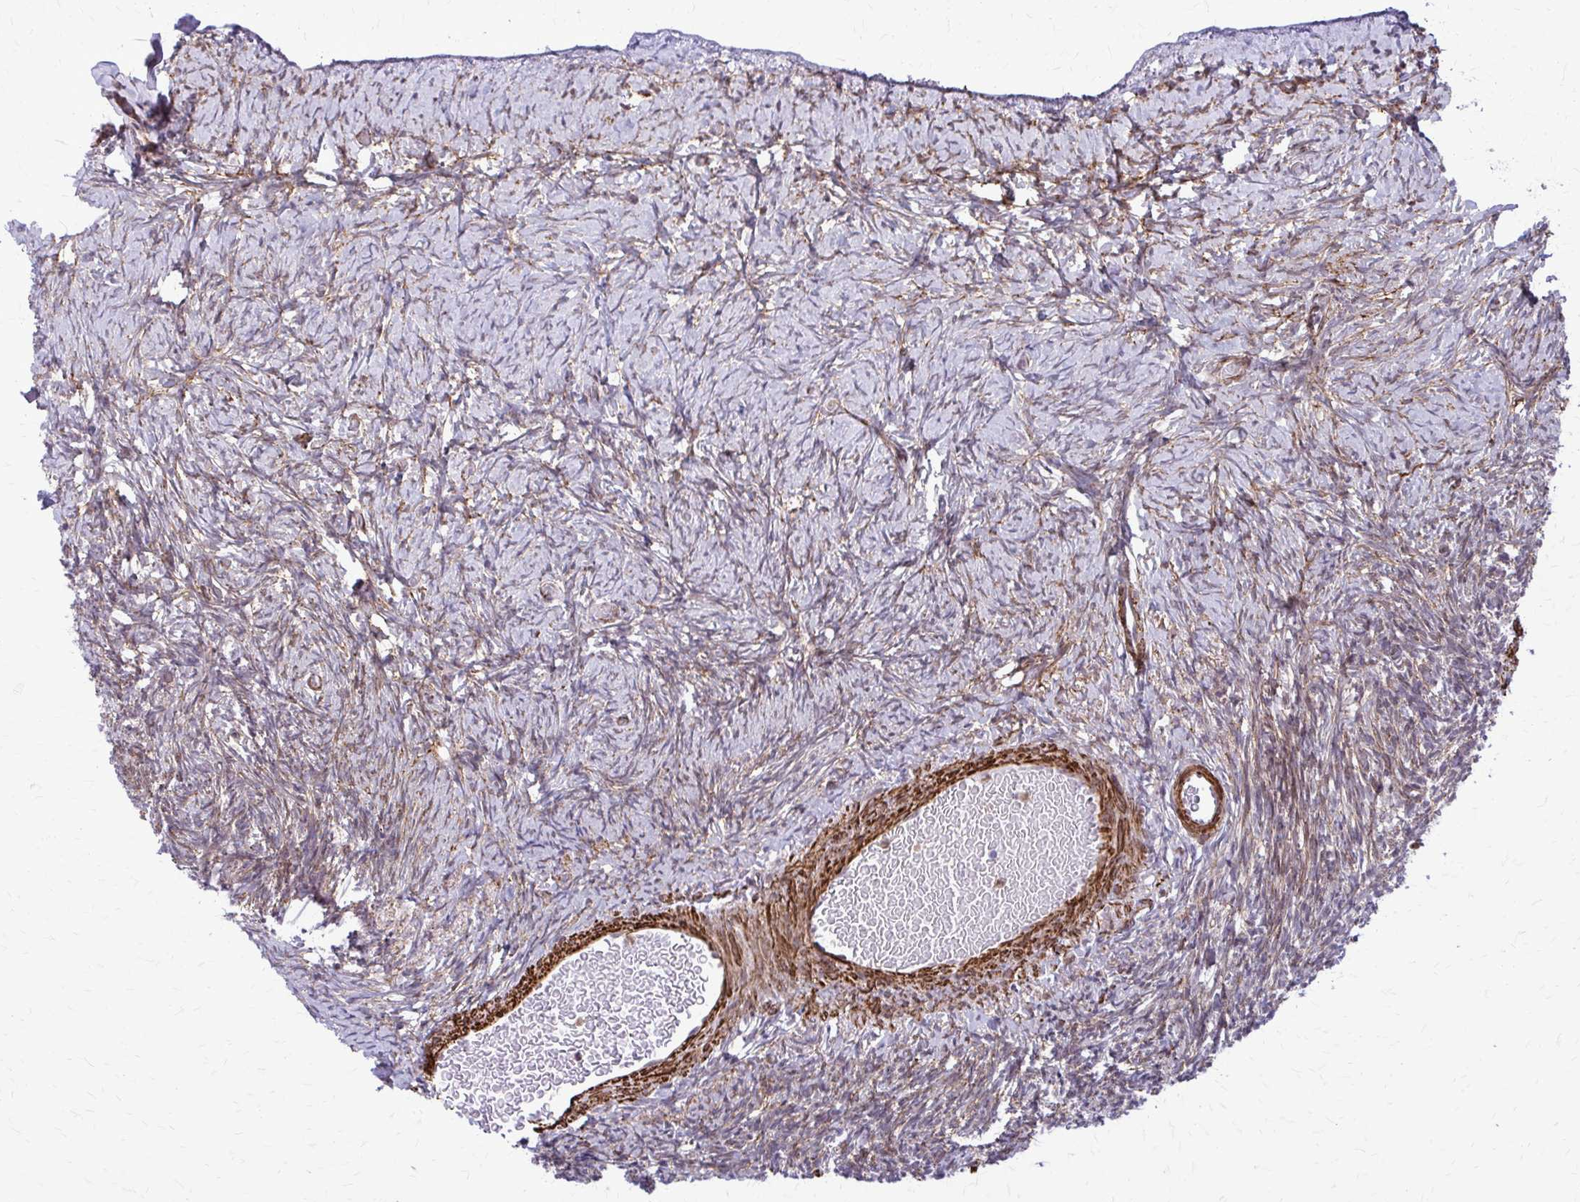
{"staining": {"intensity": "weak", "quantity": ">75%", "location": "cytoplasmic/membranous"}, "tissue": "ovary", "cell_type": "Follicle cells", "image_type": "normal", "snomed": [{"axis": "morphology", "description": "Normal tissue, NOS"}, {"axis": "topography", "description": "Ovary"}], "caption": "Weak cytoplasmic/membranous positivity for a protein is appreciated in about >75% of follicle cells of unremarkable ovary using immunohistochemistry (IHC).", "gene": "NRBF2", "patient": {"sex": "female", "age": 39}}